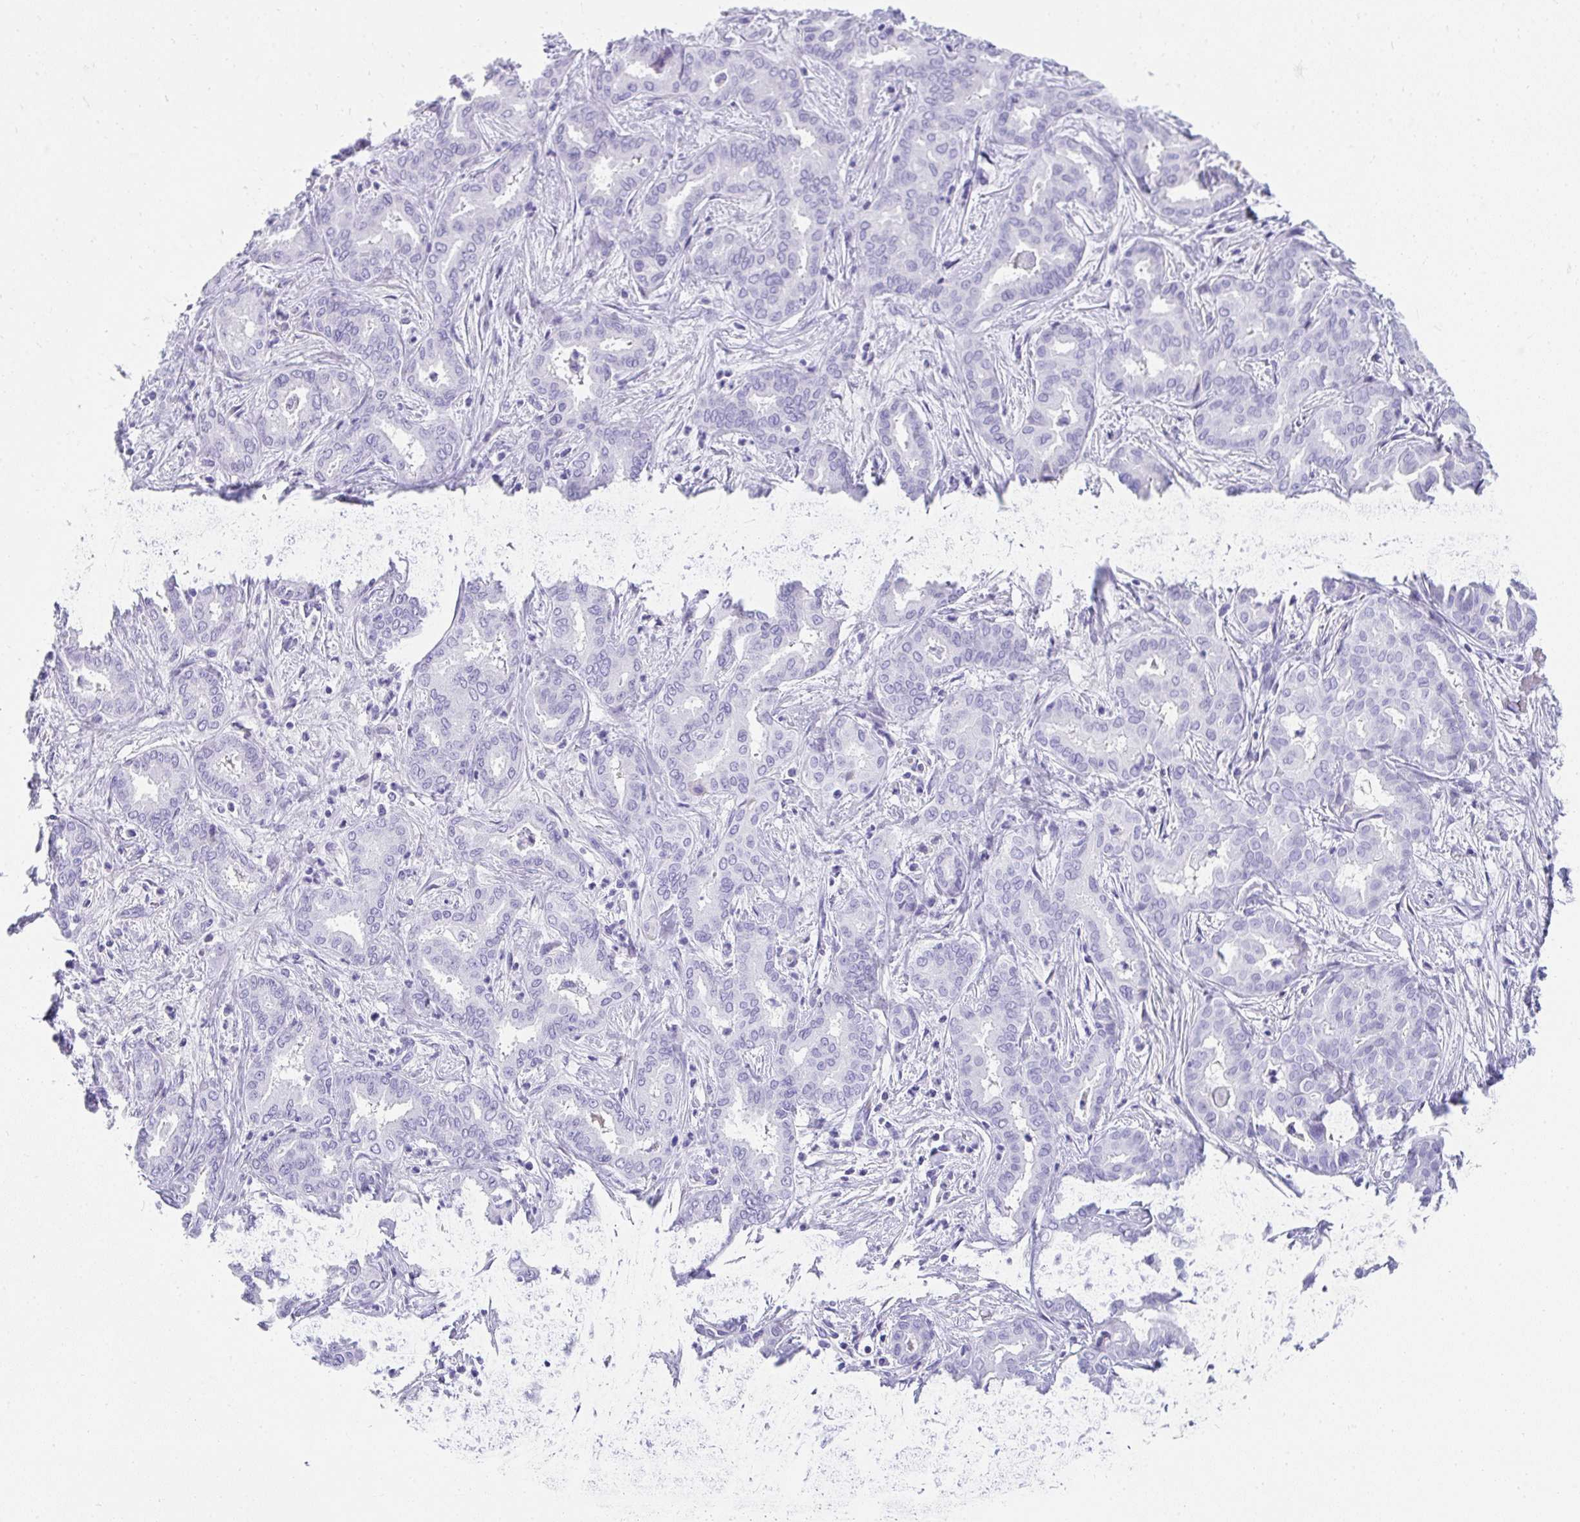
{"staining": {"intensity": "negative", "quantity": "none", "location": "none"}, "tissue": "liver cancer", "cell_type": "Tumor cells", "image_type": "cancer", "snomed": [{"axis": "morphology", "description": "Cholangiocarcinoma"}, {"axis": "topography", "description": "Liver"}], "caption": "A high-resolution photomicrograph shows immunohistochemistry staining of liver cancer (cholangiocarcinoma), which reveals no significant expression in tumor cells.", "gene": "TNNT1", "patient": {"sex": "female", "age": 64}}